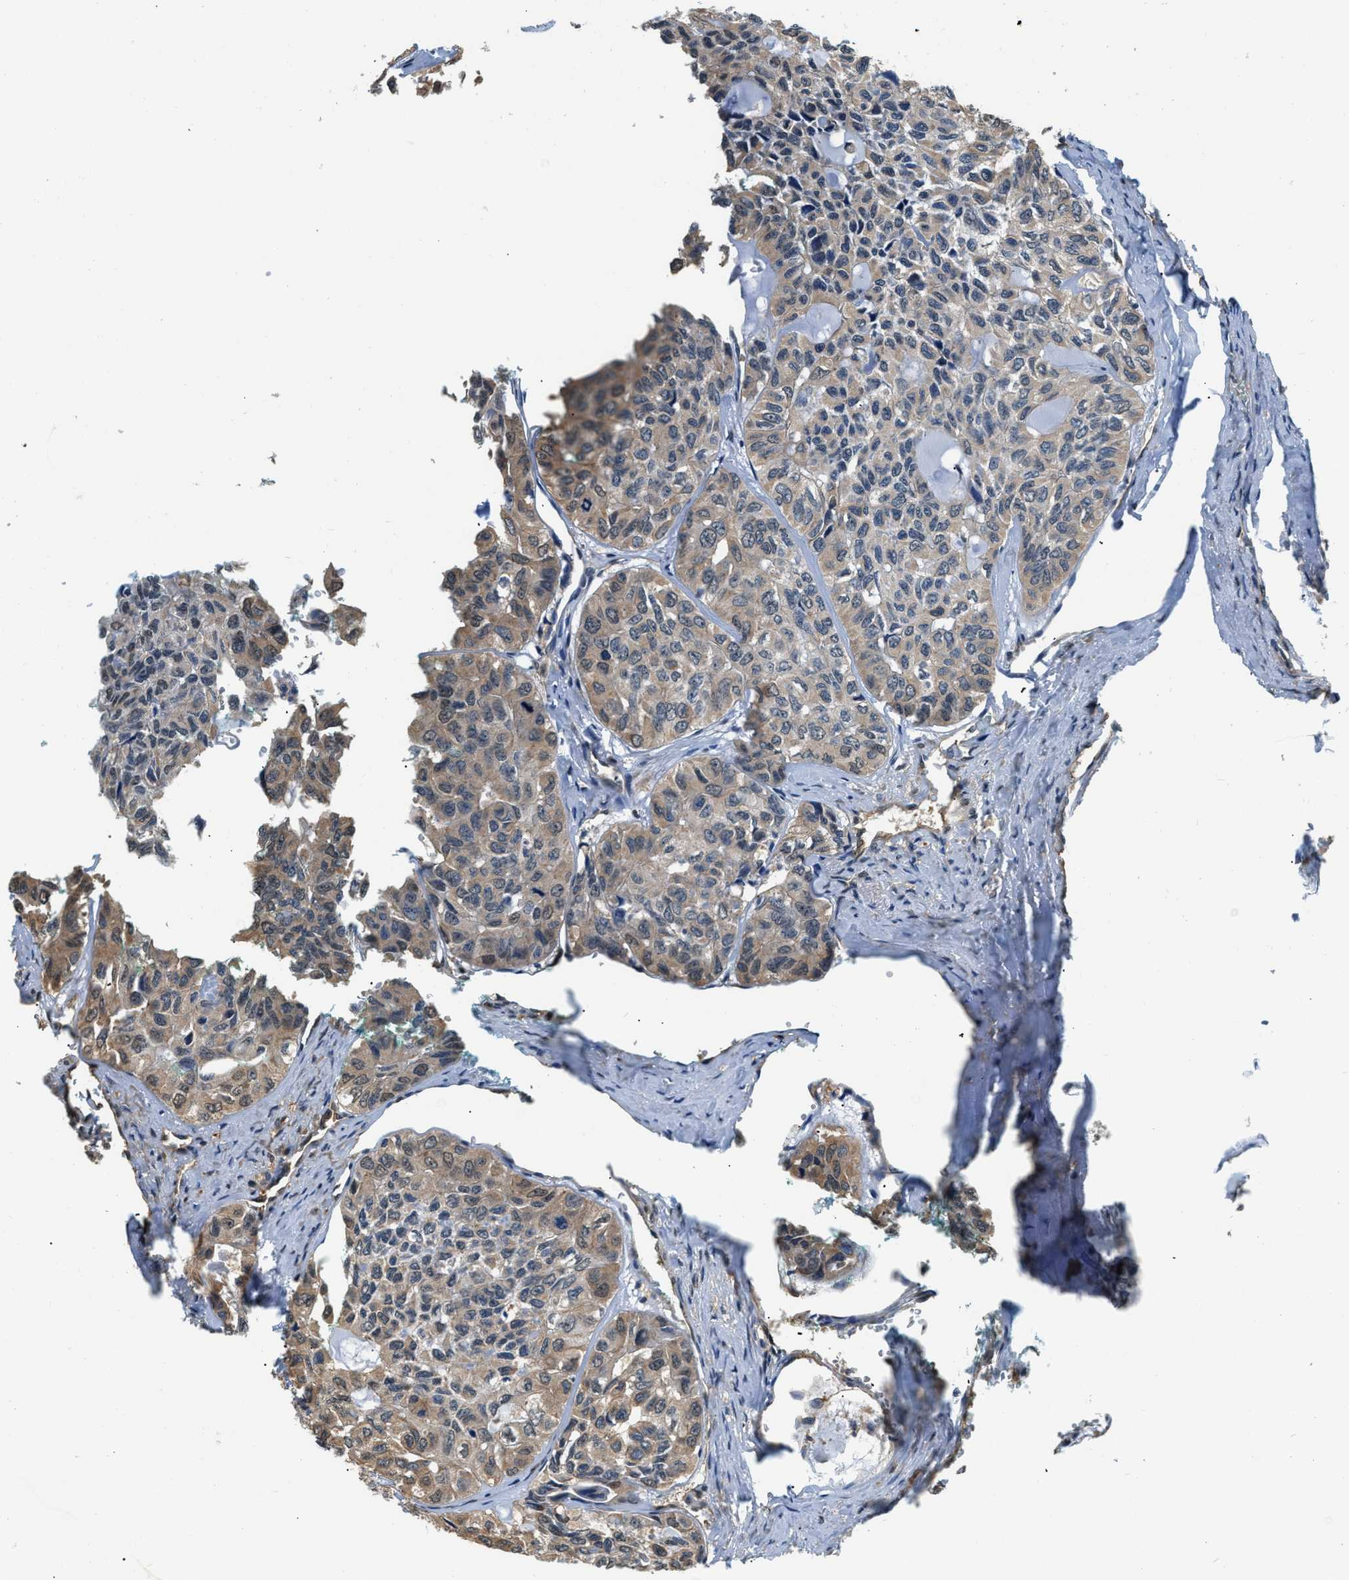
{"staining": {"intensity": "moderate", "quantity": ">75%", "location": "cytoplasmic/membranous"}, "tissue": "head and neck cancer", "cell_type": "Tumor cells", "image_type": "cancer", "snomed": [{"axis": "morphology", "description": "Adenocarcinoma, NOS"}, {"axis": "topography", "description": "Salivary gland, NOS"}, {"axis": "topography", "description": "Head-Neck"}], "caption": "The micrograph demonstrates immunohistochemical staining of head and neck adenocarcinoma. There is moderate cytoplasmic/membranous staining is identified in about >75% of tumor cells.", "gene": "BCL7C", "patient": {"sex": "female", "age": 76}}